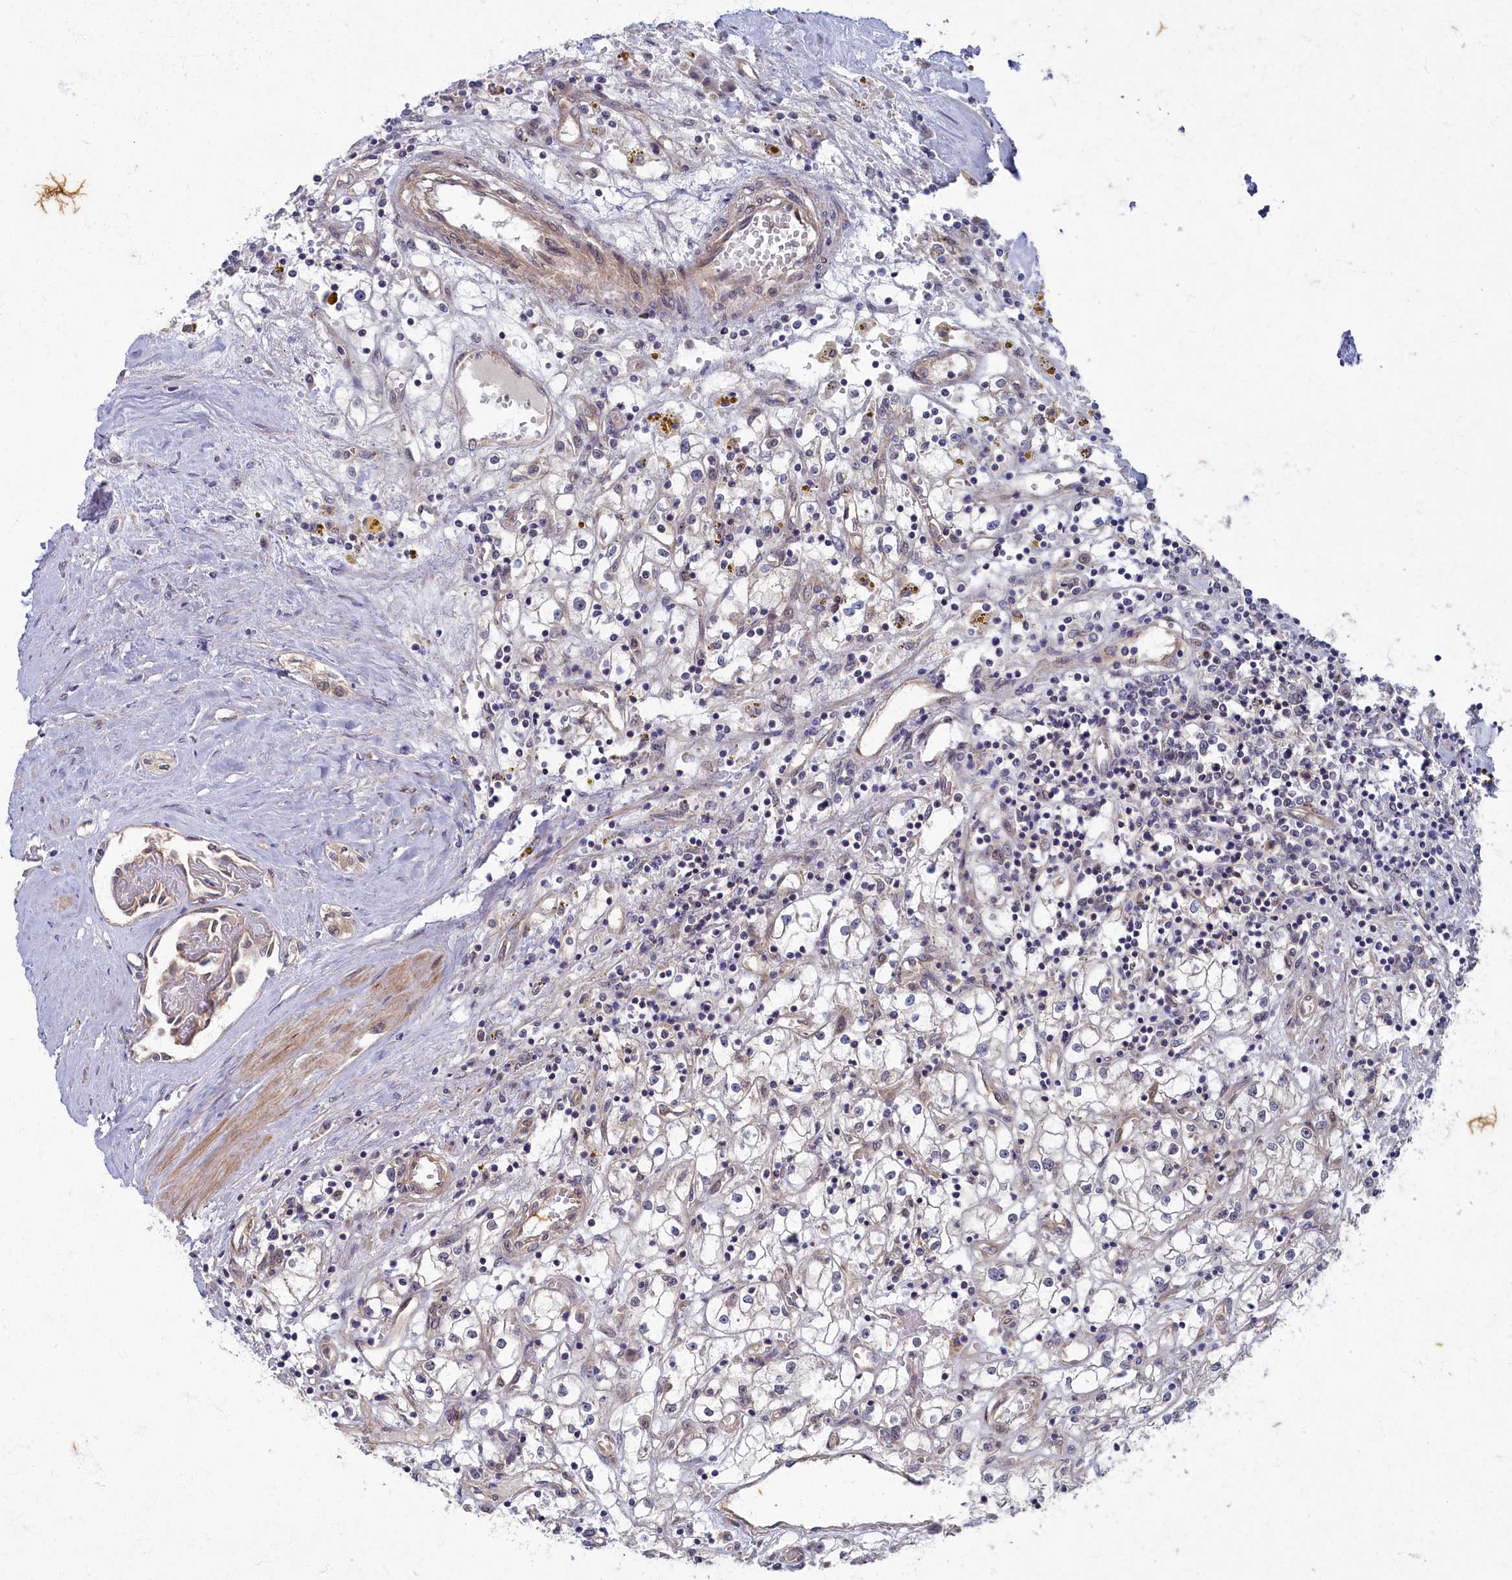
{"staining": {"intensity": "negative", "quantity": "none", "location": "none"}, "tissue": "renal cancer", "cell_type": "Tumor cells", "image_type": "cancer", "snomed": [{"axis": "morphology", "description": "Adenocarcinoma, NOS"}, {"axis": "topography", "description": "Kidney"}], "caption": "Immunohistochemistry photomicrograph of adenocarcinoma (renal) stained for a protein (brown), which displays no expression in tumor cells.", "gene": "WDR59", "patient": {"sex": "male", "age": 56}}